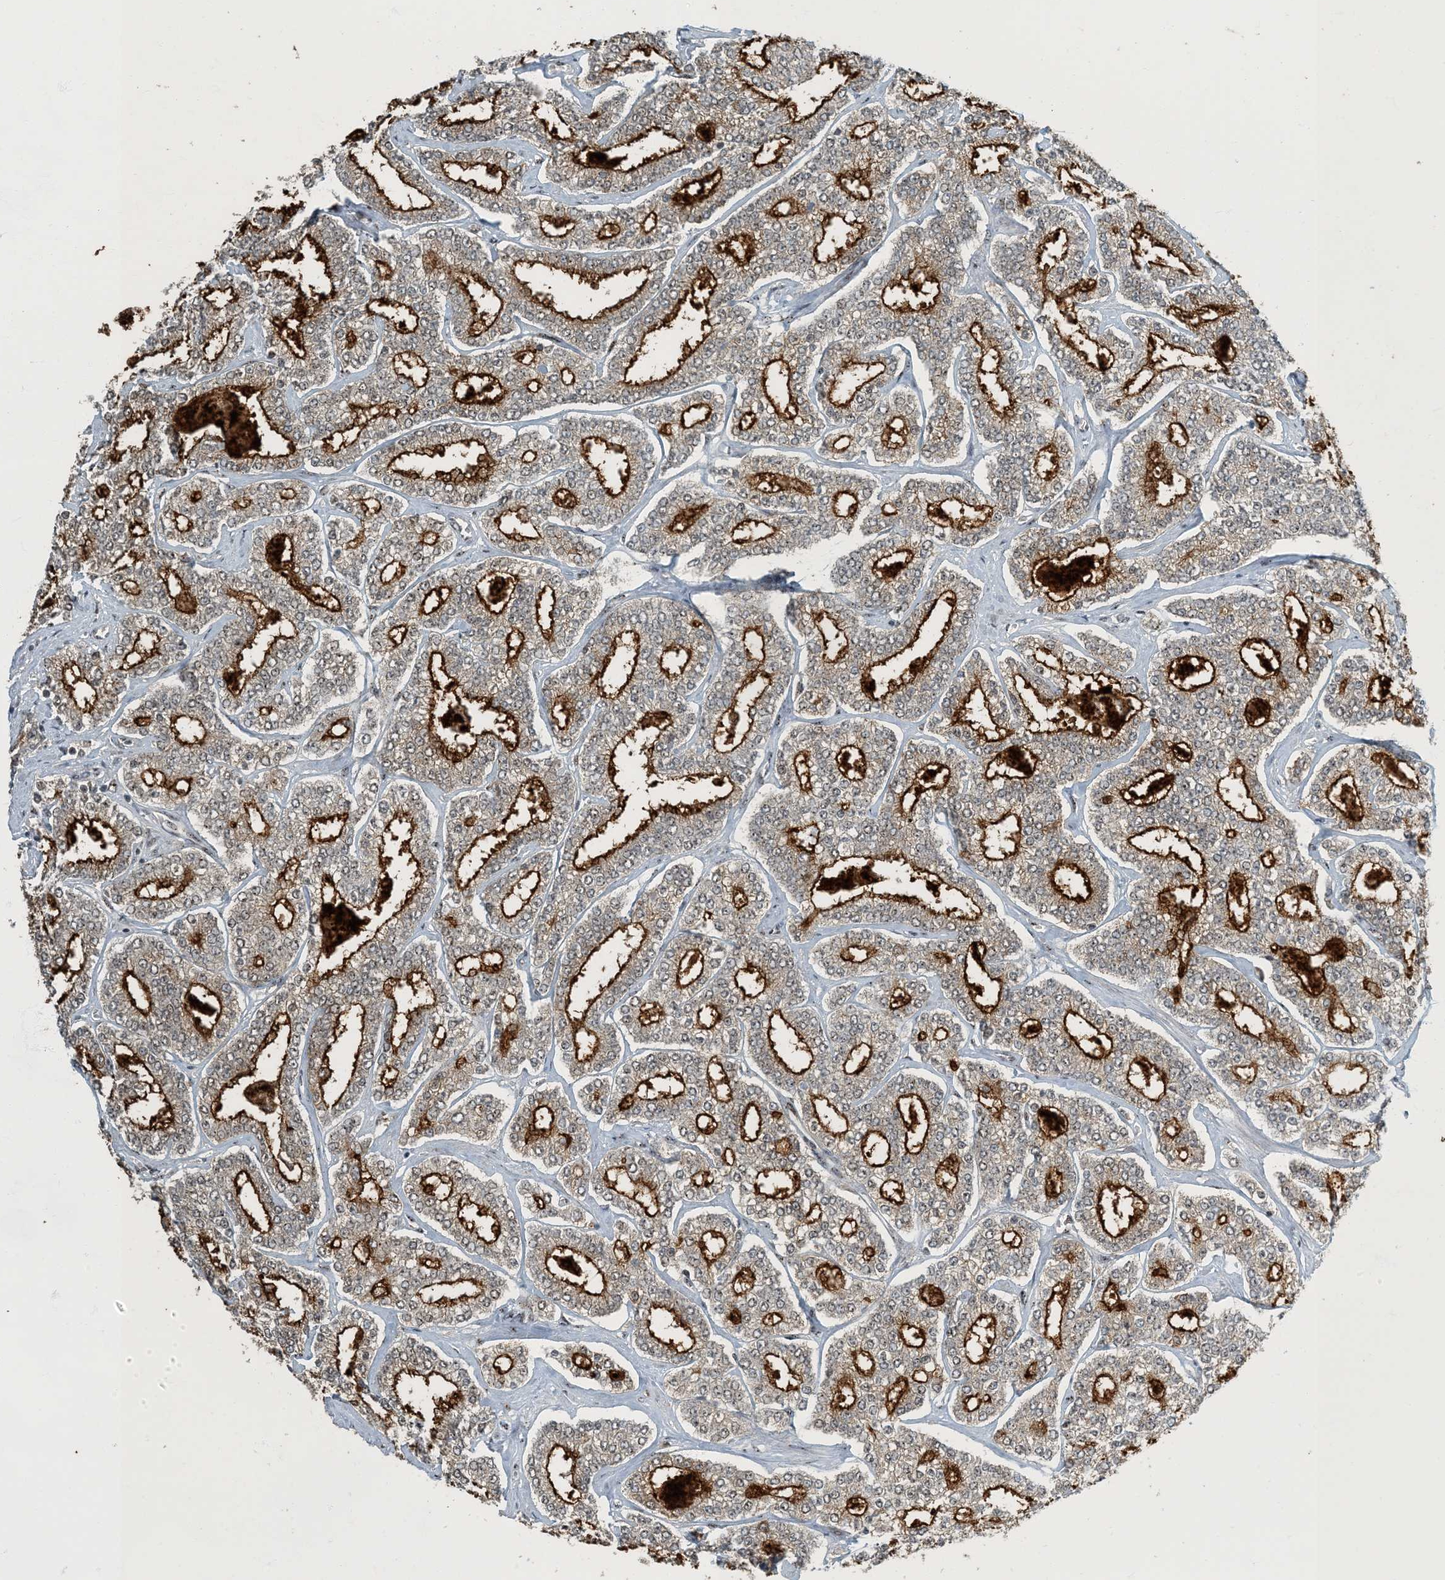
{"staining": {"intensity": "moderate", "quantity": ">75%", "location": "cytoplasmic/membranous"}, "tissue": "prostate cancer", "cell_type": "Tumor cells", "image_type": "cancer", "snomed": [{"axis": "morphology", "description": "Normal tissue, NOS"}, {"axis": "morphology", "description": "Adenocarcinoma, High grade"}, {"axis": "topography", "description": "Prostate"}], "caption": "Prostate cancer stained with immunohistochemistry displays moderate cytoplasmic/membranous positivity in about >75% of tumor cells.", "gene": "MBD1", "patient": {"sex": "male", "age": 83}}